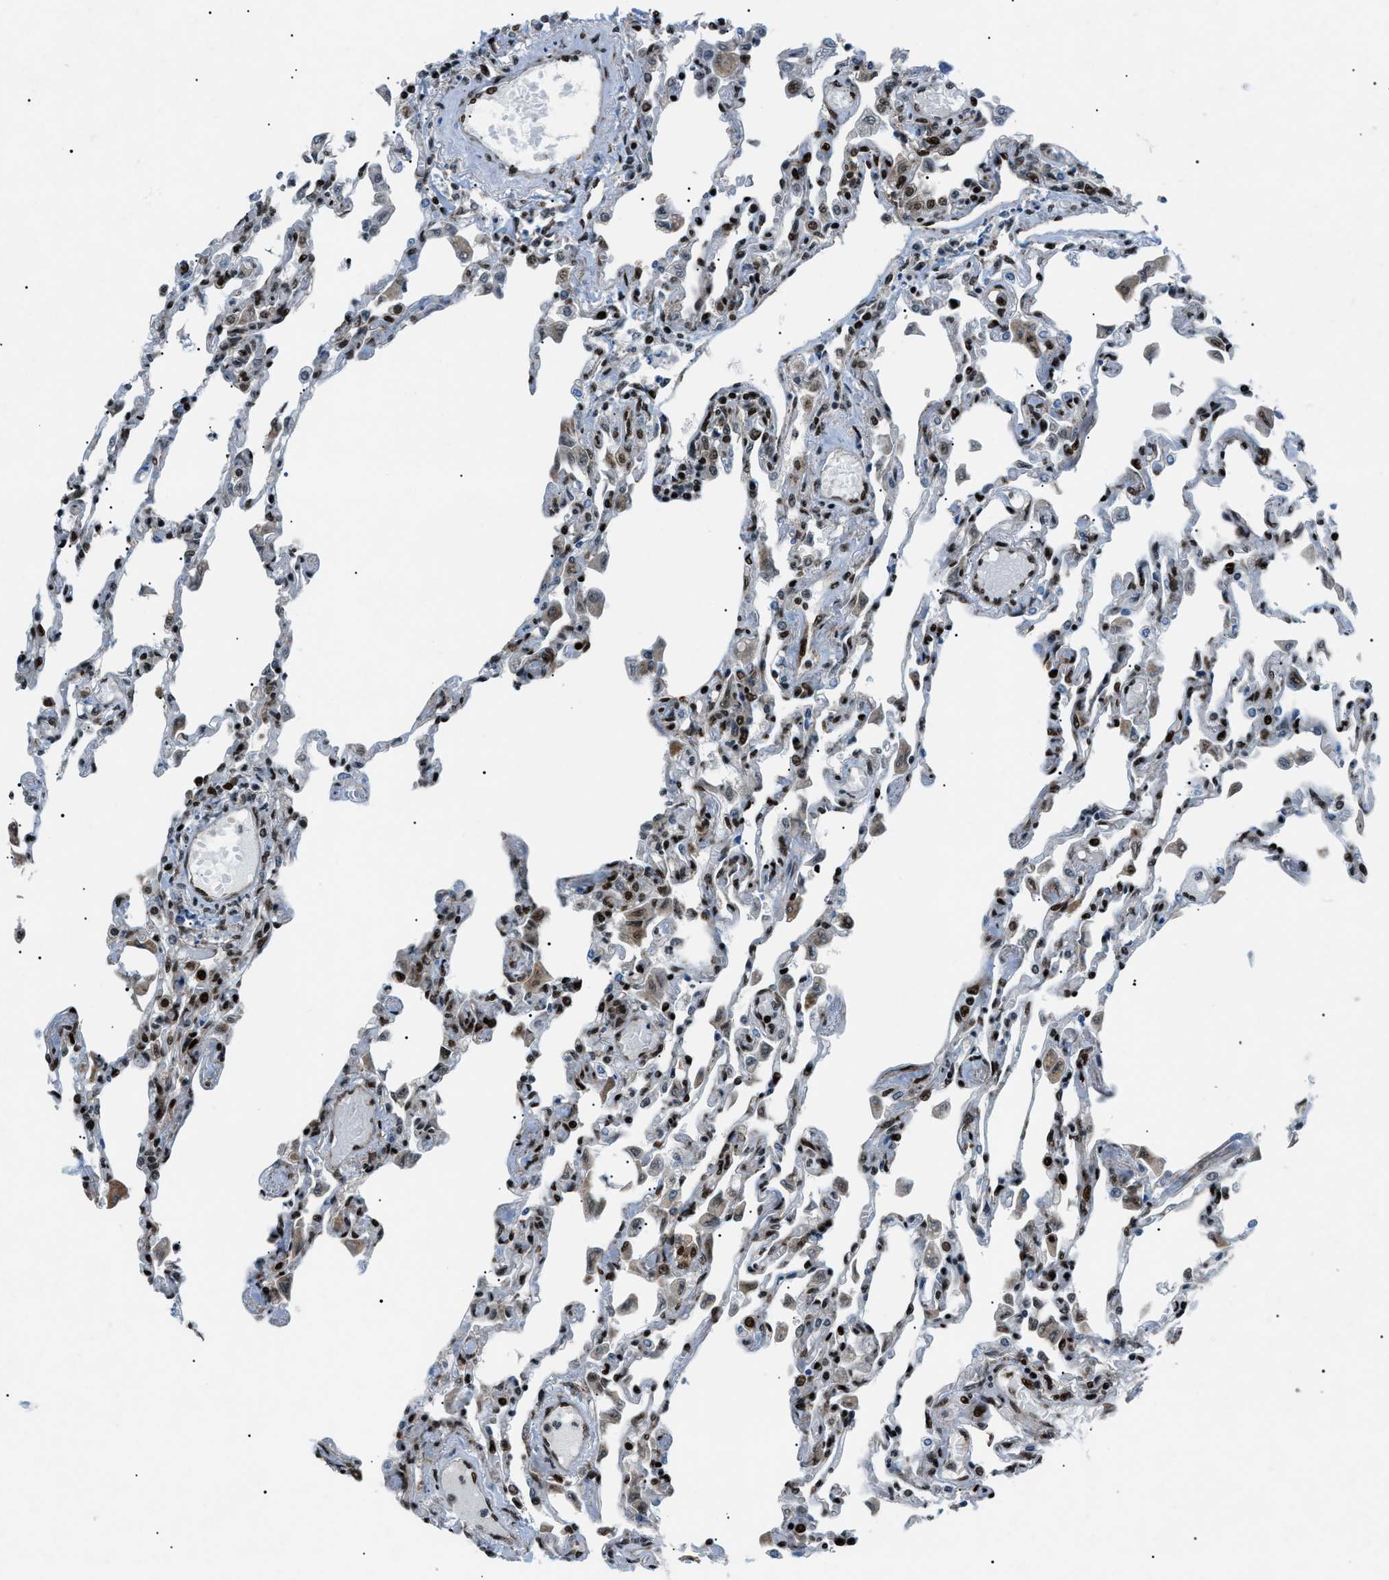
{"staining": {"intensity": "strong", "quantity": ">75%", "location": "nuclear"}, "tissue": "lung", "cell_type": "Alveolar cells", "image_type": "normal", "snomed": [{"axis": "morphology", "description": "Normal tissue, NOS"}, {"axis": "topography", "description": "Bronchus"}, {"axis": "topography", "description": "Lung"}], "caption": "Protein expression analysis of unremarkable lung reveals strong nuclear expression in about >75% of alveolar cells.", "gene": "HNRNPK", "patient": {"sex": "female", "age": 49}}